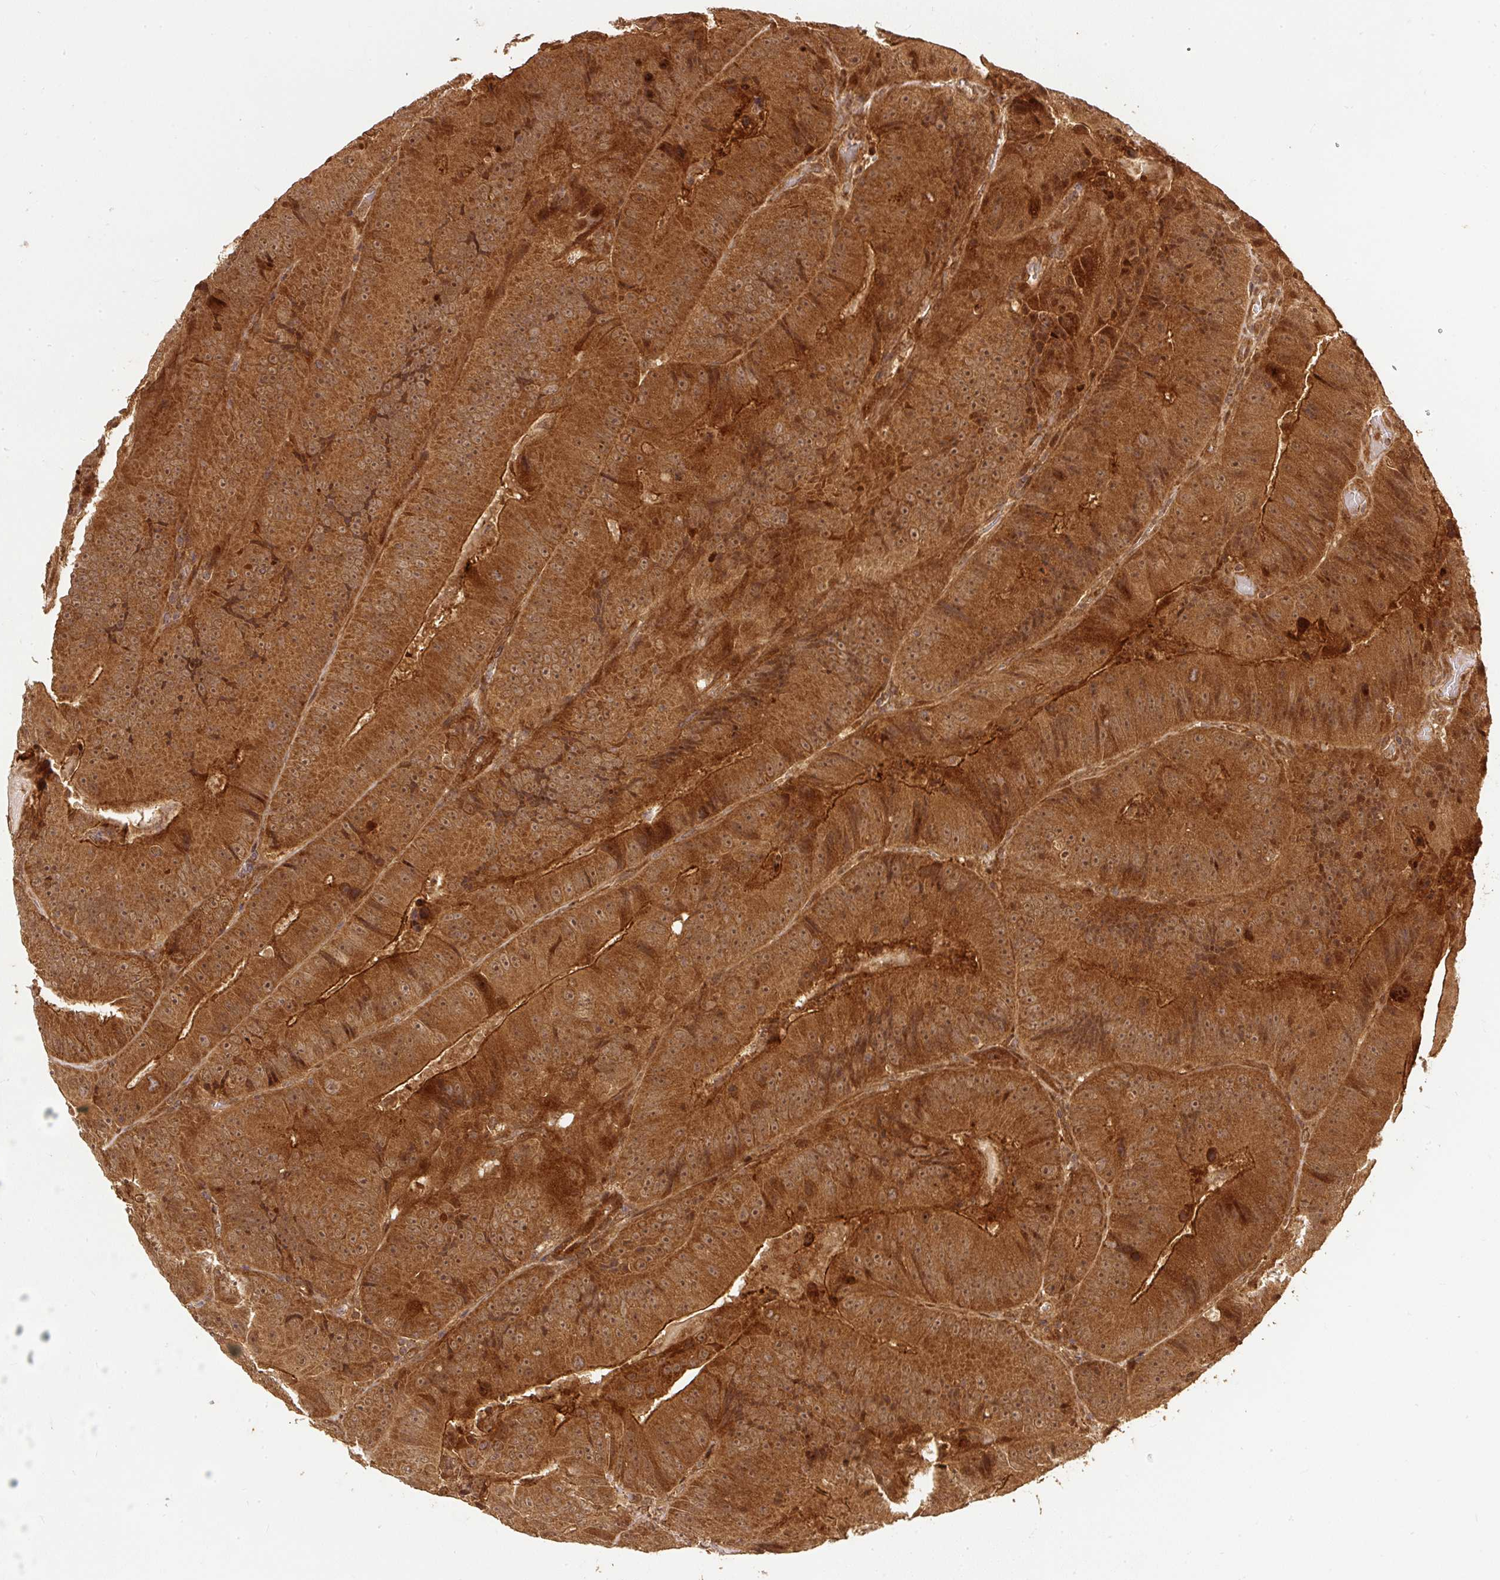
{"staining": {"intensity": "strong", "quantity": ">75%", "location": "cytoplasmic/membranous,nuclear"}, "tissue": "colorectal cancer", "cell_type": "Tumor cells", "image_type": "cancer", "snomed": [{"axis": "morphology", "description": "Adenocarcinoma, NOS"}, {"axis": "topography", "description": "Colon"}], "caption": "Strong cytoplasmic/membranous and nuclear positivity is identified in approximately >75% of tumor cells in colorectal adenocarcinoma.", "gene": "PSMD1", "patient": {"sex": "female", "age": 86}}